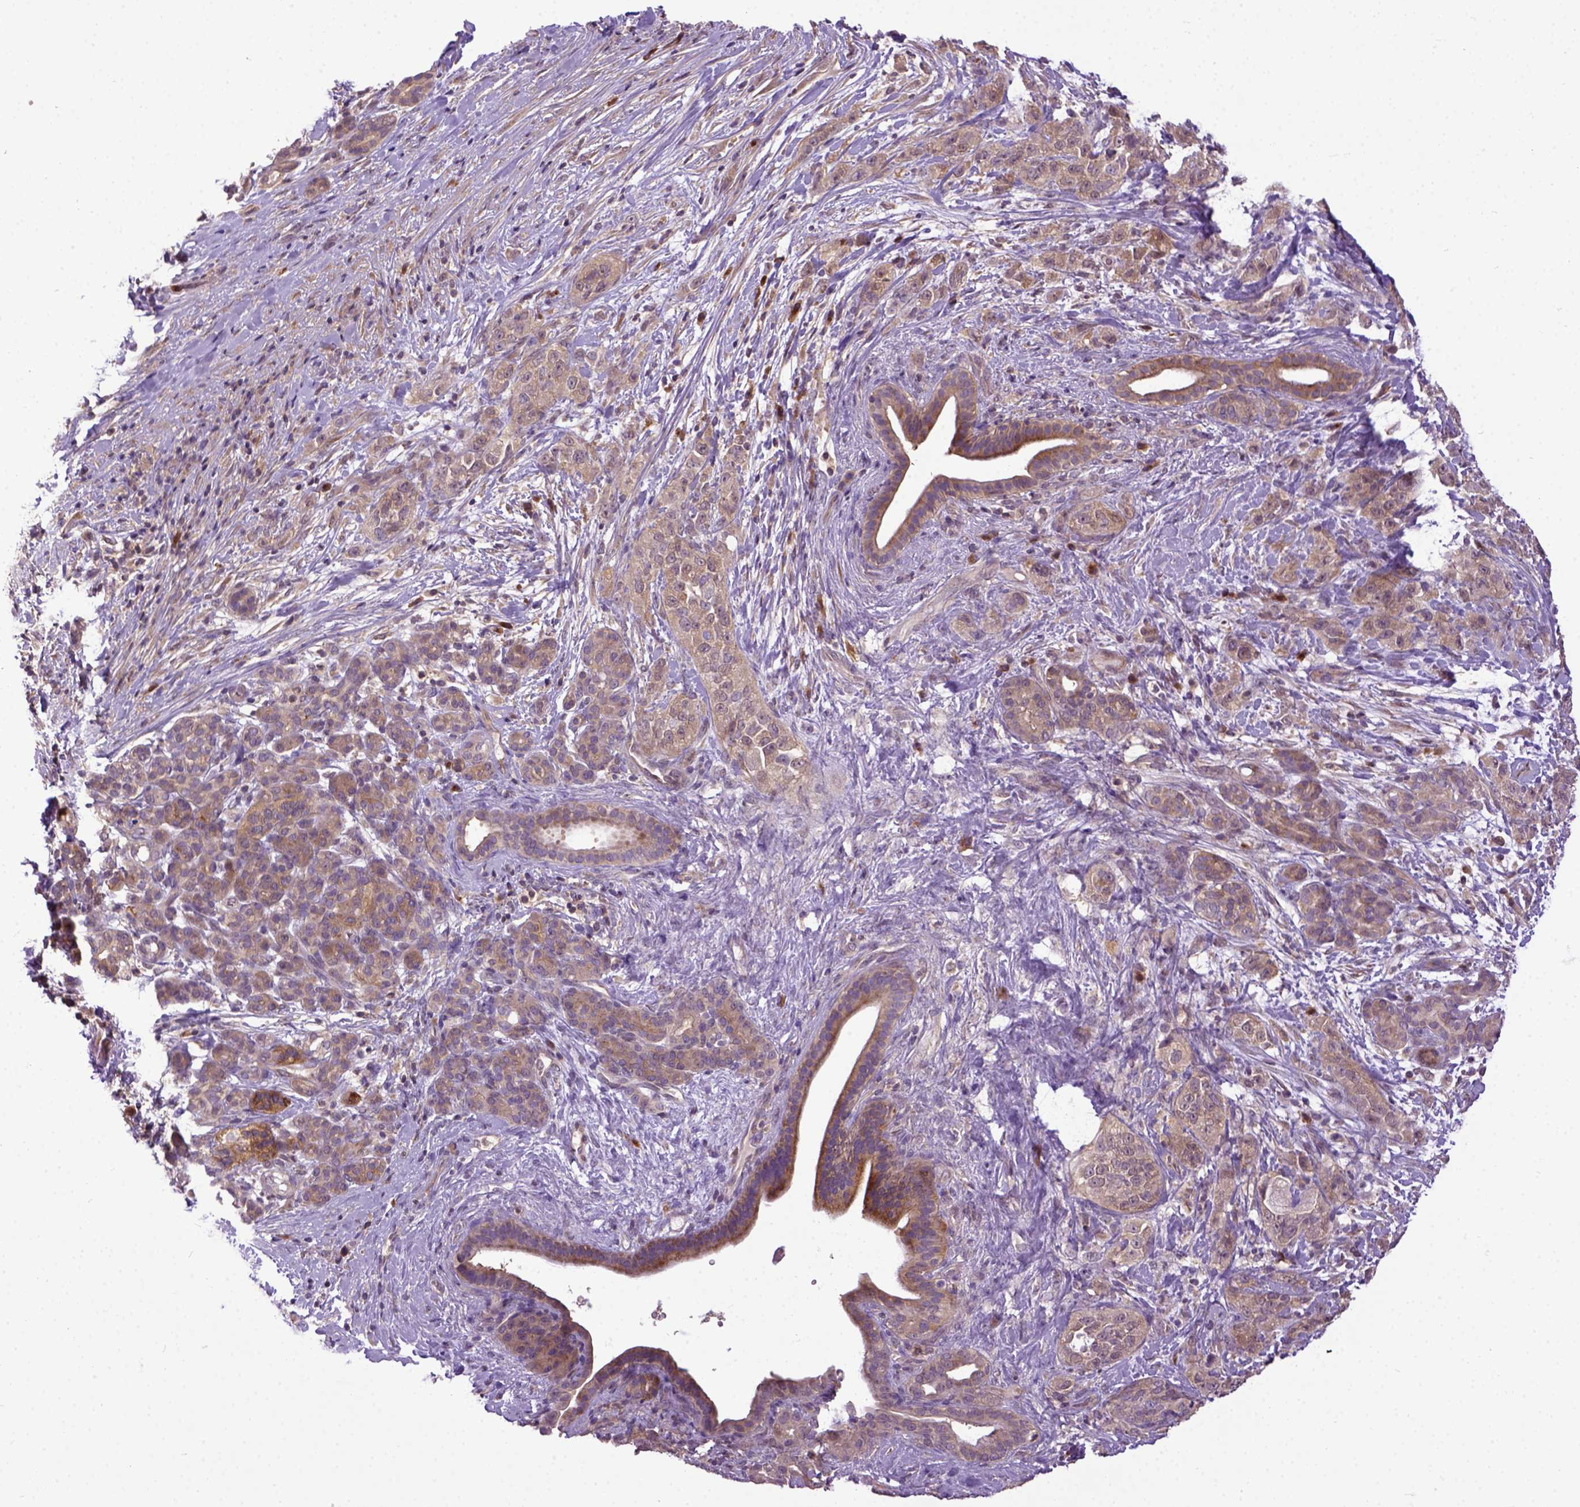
{"staining": {"intensity": "moderate", "quantity": ">75%", "location": "cytoplasmic/membranous"}, "tissue": "pancreatic cancer", "cell_type": "Tumor cells", "image_type": "cancer", "snomed": [{"axis": "morphology", "description": "Adenocarcinoma, NOS"}, {"axis": "topography", "description": "Pancreas"}], "caption": "This photomicrograph exhibits immunohistochemistry staining of adenocarcinoma (pancreatic), with medium moderate cytoplasmic/membranous positivity in about >75% of tumor cells.", "gene": "CPNE1", "patient": {"sex": "male", "age": 44}}